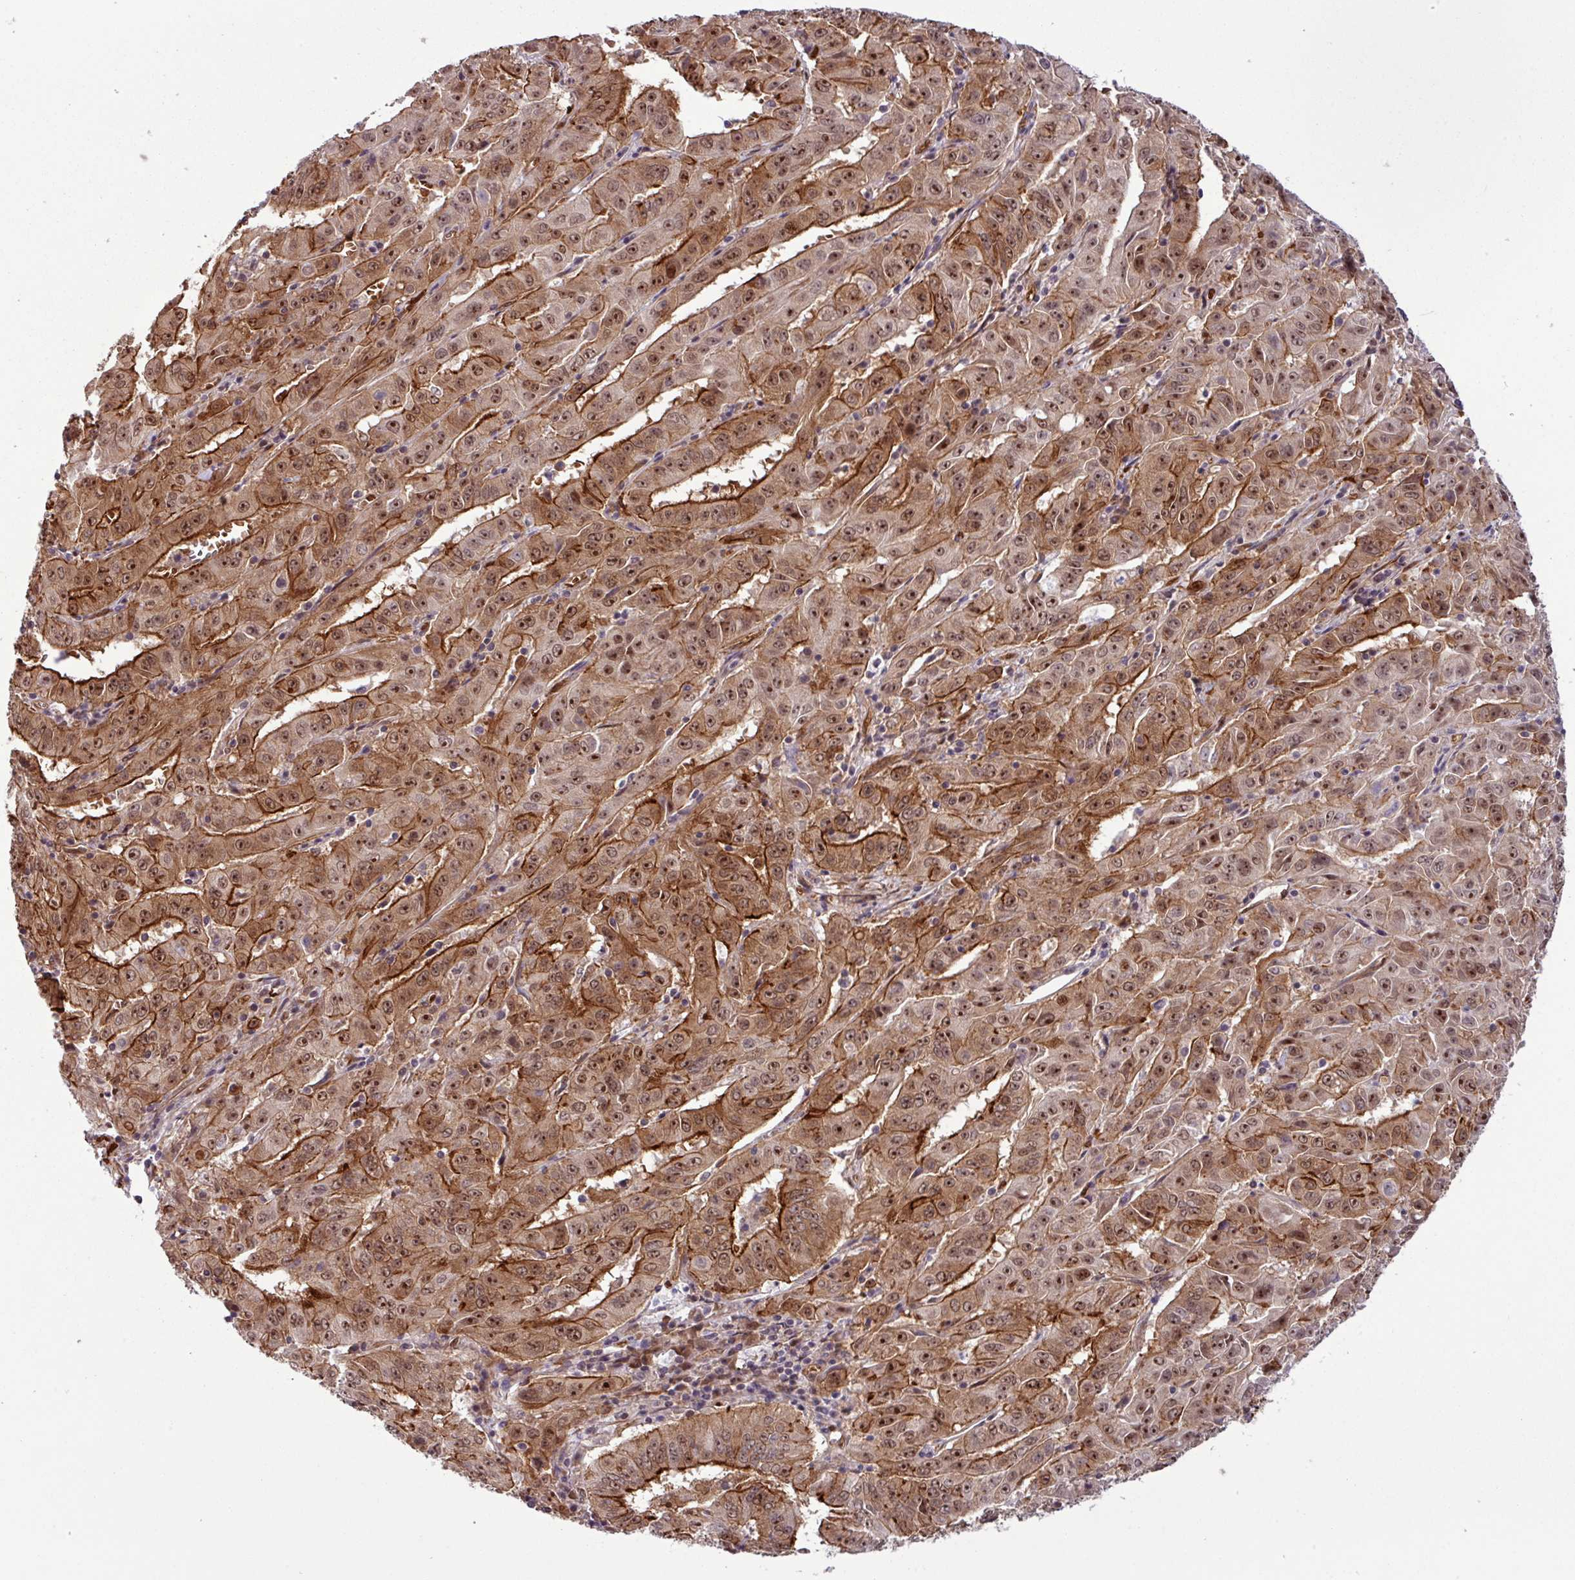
{"staining": {"intensity": "strong", "quantity": ">75%", "location": "cytoplasmic/membranous,nuclear"}, "tissue": "pancreatic cancer", "cell_type": "Tumor cells", "image_type": "cancer", "snomed": [{"axis": "morphology", "description": "Adenocarcinoma, NOS"}, {"axis": "topography", "description": "Pancreas"}], "caption": "Pancreatic adenocarcinoma stained for a protein (brown) demonstrates strong cytoplasmic/membranous and nuclear positive positivity in about >75% of tumor cells.", "gene": "C7orf50", "patient": {"sex": "male", "age": 63}}